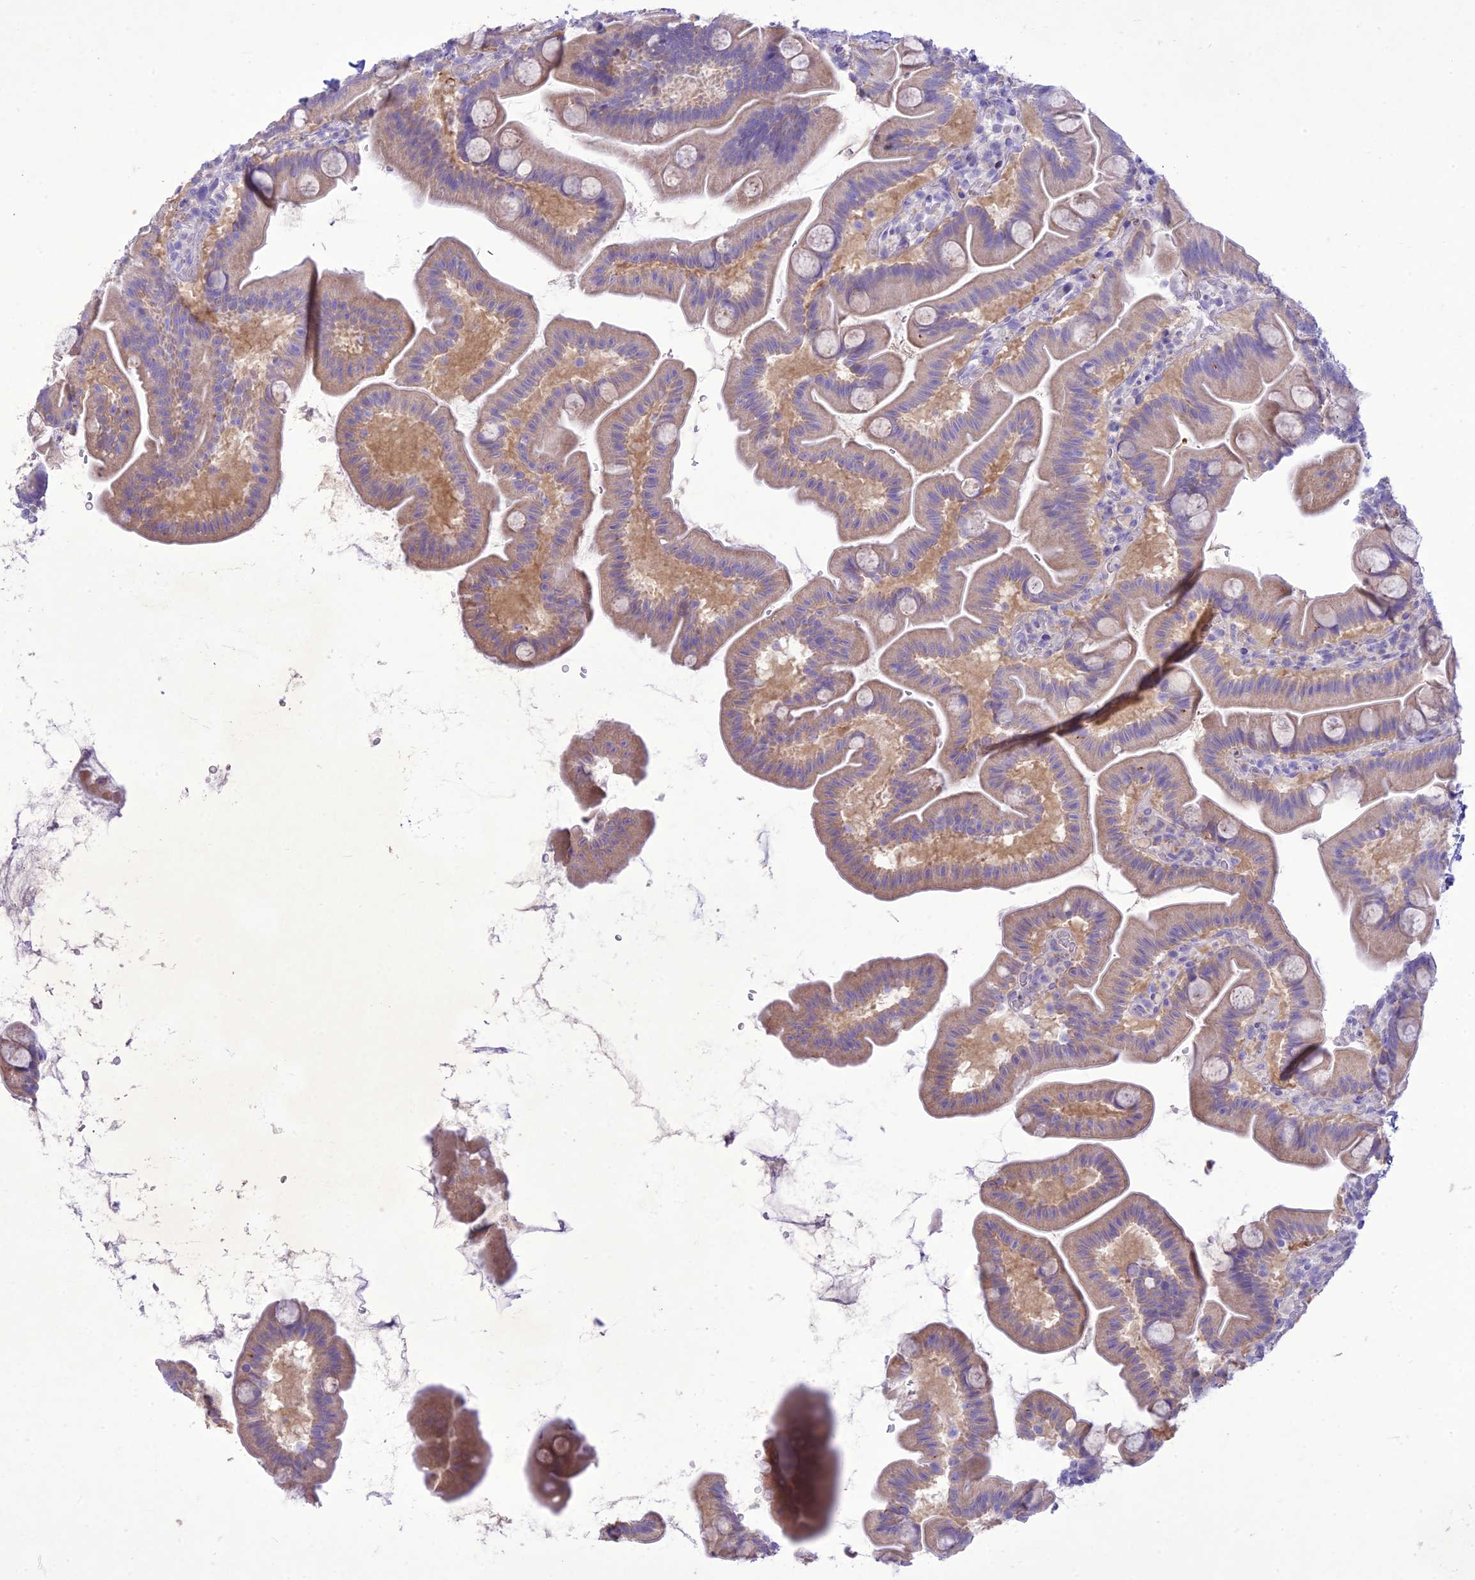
{"staining": {"intensity": "weak", "quantity": "25%-75%", "location": "cytoplasmic/membranous"}, "tissue": "small intestine", "cell_type": "Glandular cells", "image_type": "normal", "snomed": [{"axis": "morphology", "description": "Normal tissue, NOS"}, {"axis": "topography", "description": "Small intestine"}], "caption": "IHC image of benign small intestine: human small intestine stained using immunohistochemistry (IHC) shows low levels of weak protein expression localized specifically in the cytoplasmic/membranous of glandular cells, appearing as a cytoplasmic/membranous brown color.", "gene": "SLC13A5", "patient": {"sex": "female", "age": 68}}